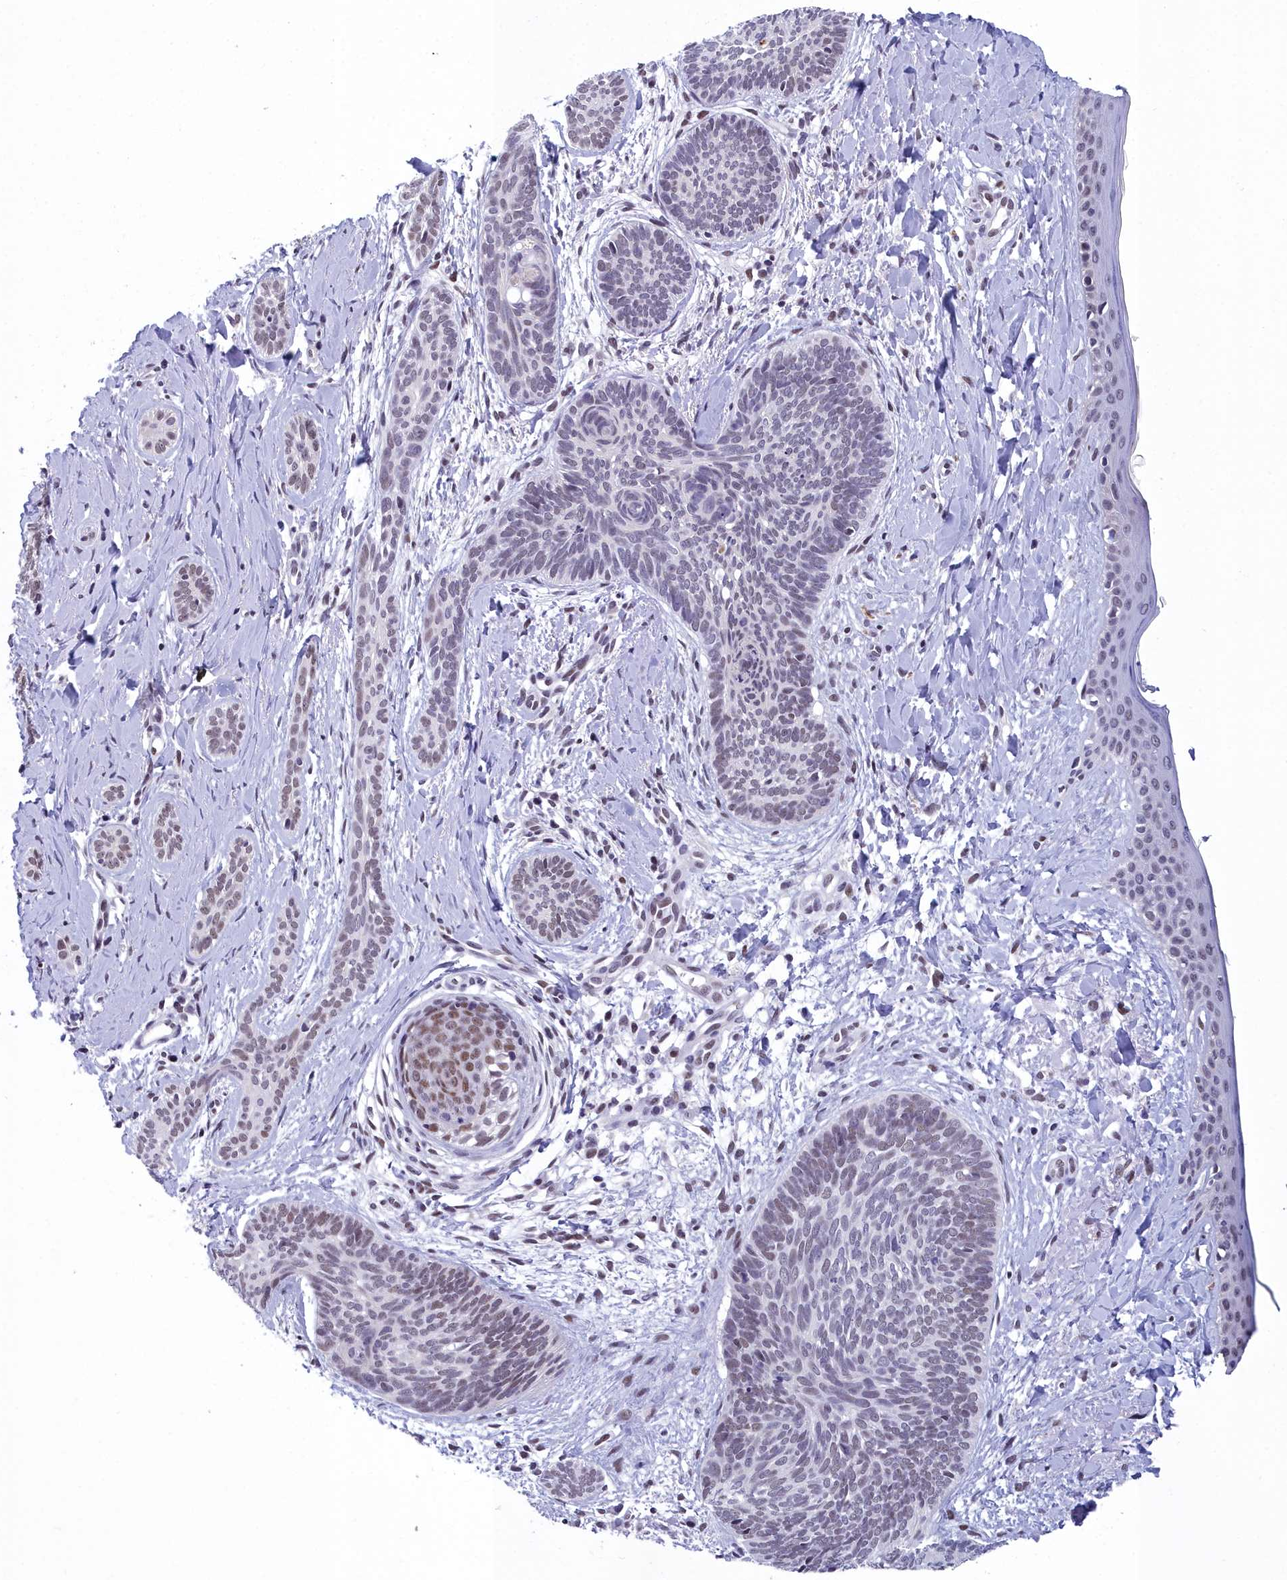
{"staining": {"intensity": "weak", "quantity": "<25%", "location": "nuclear"}, "tissue": "skin cancer", "cell_type": "Tumor cells", "image_type": "cancer", "snomed": [{"axis": "morphology", "description": "Basal cell carcinoma"}, {"axis": "topography", "description": "Skin"}], "caption": "IHC of human skin cancer (basal cell carcinoma) reveals no positivity in tumor cells. (DAB (3,3'-diaminobenzidine) IHC with hematoxylin counter stain).", "gene": "CCDC97", "patient": {"sex": "female", "age": 81}}